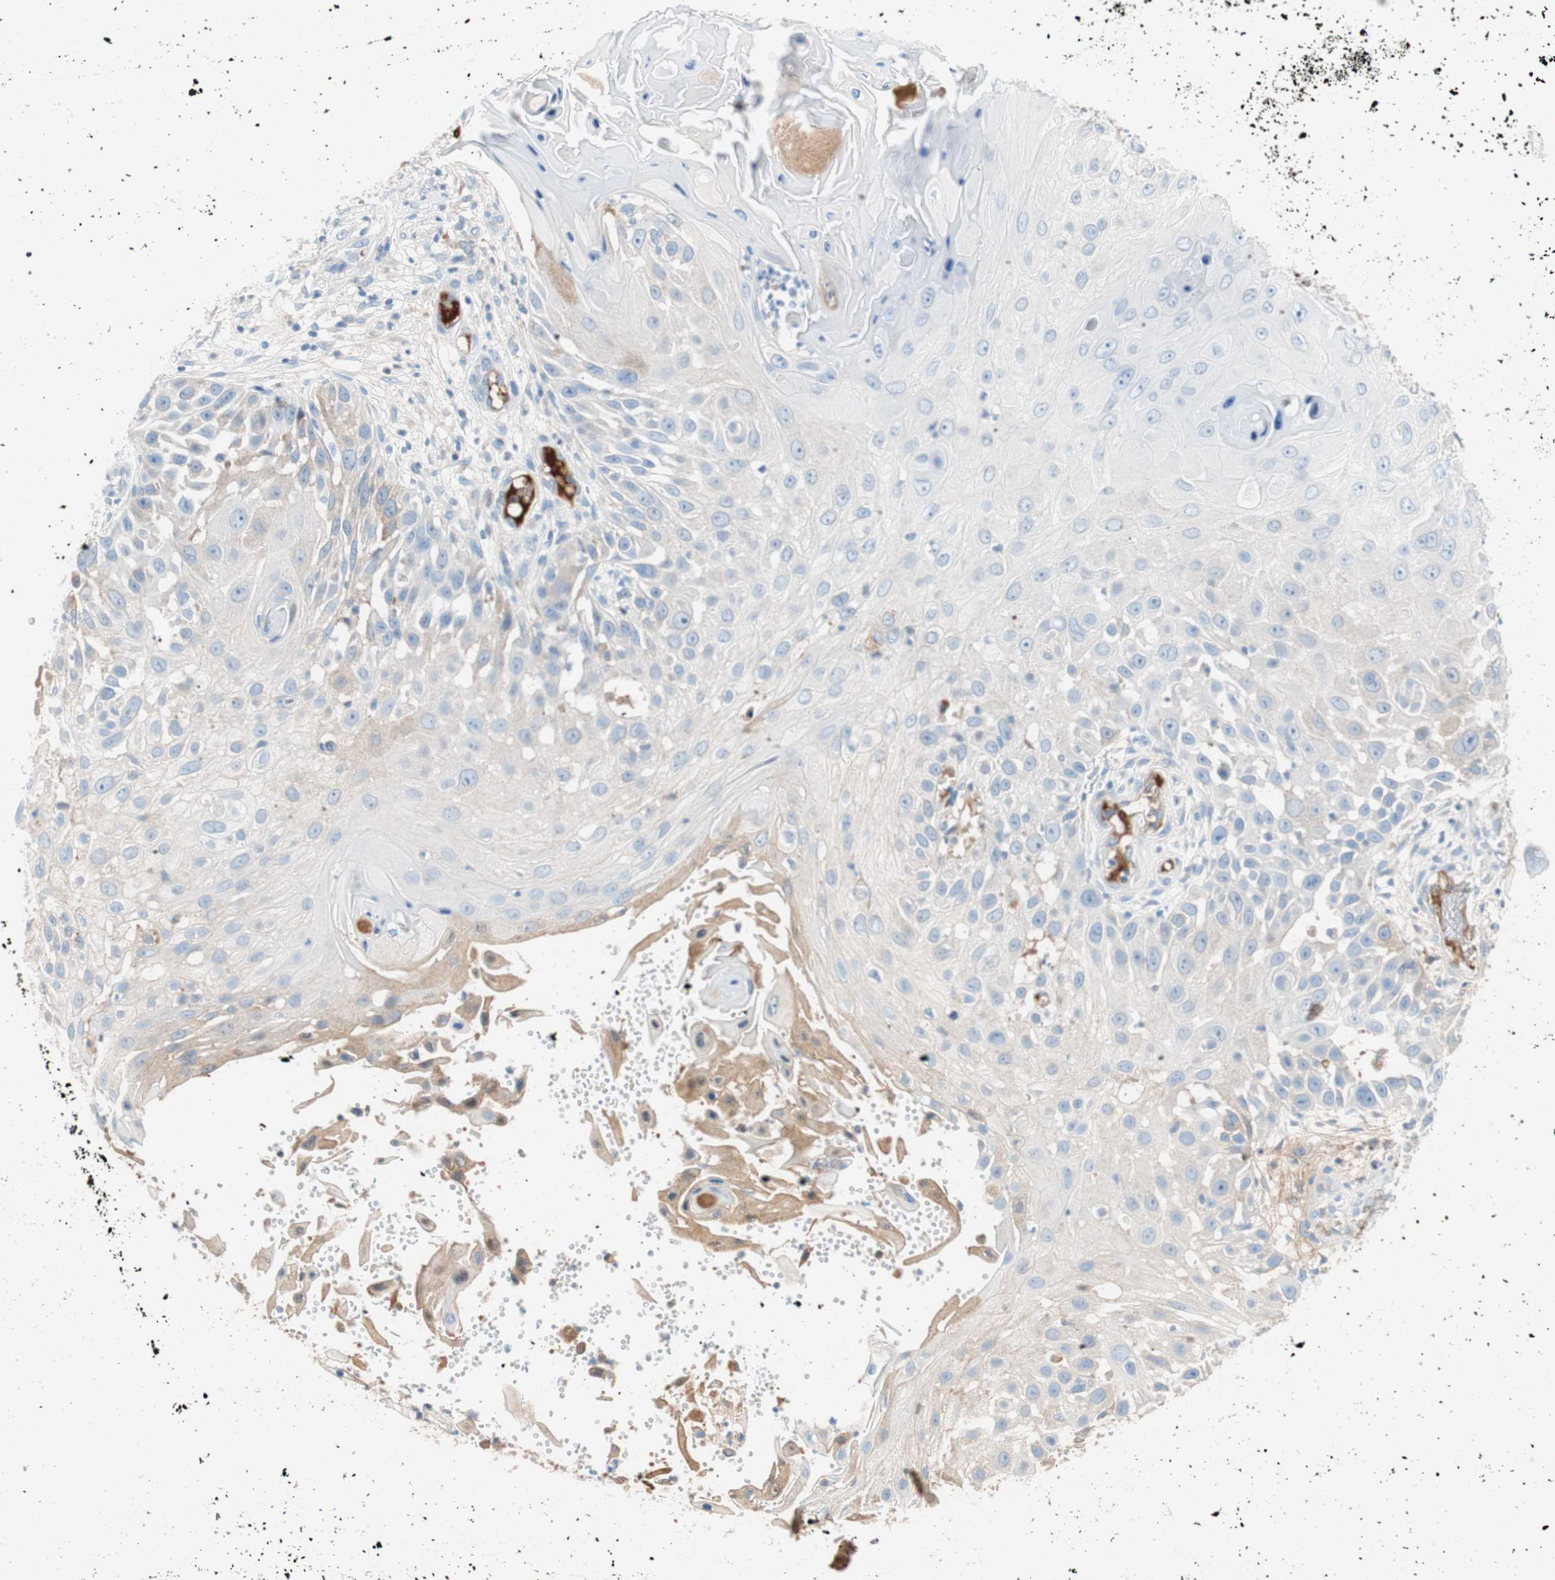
{"staining": {"intensity": "weak", "quantity": "25%-75%", "location": "cytoplasmic/membranous"}, "tissue": "skin cancer", "cell_type": "Tumor cells", "image_type": "cancer", "snomed": [{"axis": "morphology", "description": "Squamous cell carcinoma, NOS"}, {"axis": "topography", "description": "Skin"}], "caption": "The image demonstrates immunohistochemical staining of squamous cell carcinoma (skin). There is weak cytoplasmic/membranous positivity is present in about 25%-75% of tumor cells. (DAB IHC, brown staining for protein, blue staining for nuclei).", "gene": "RBP4", "patient": {"sex": "female", "age": 44}}